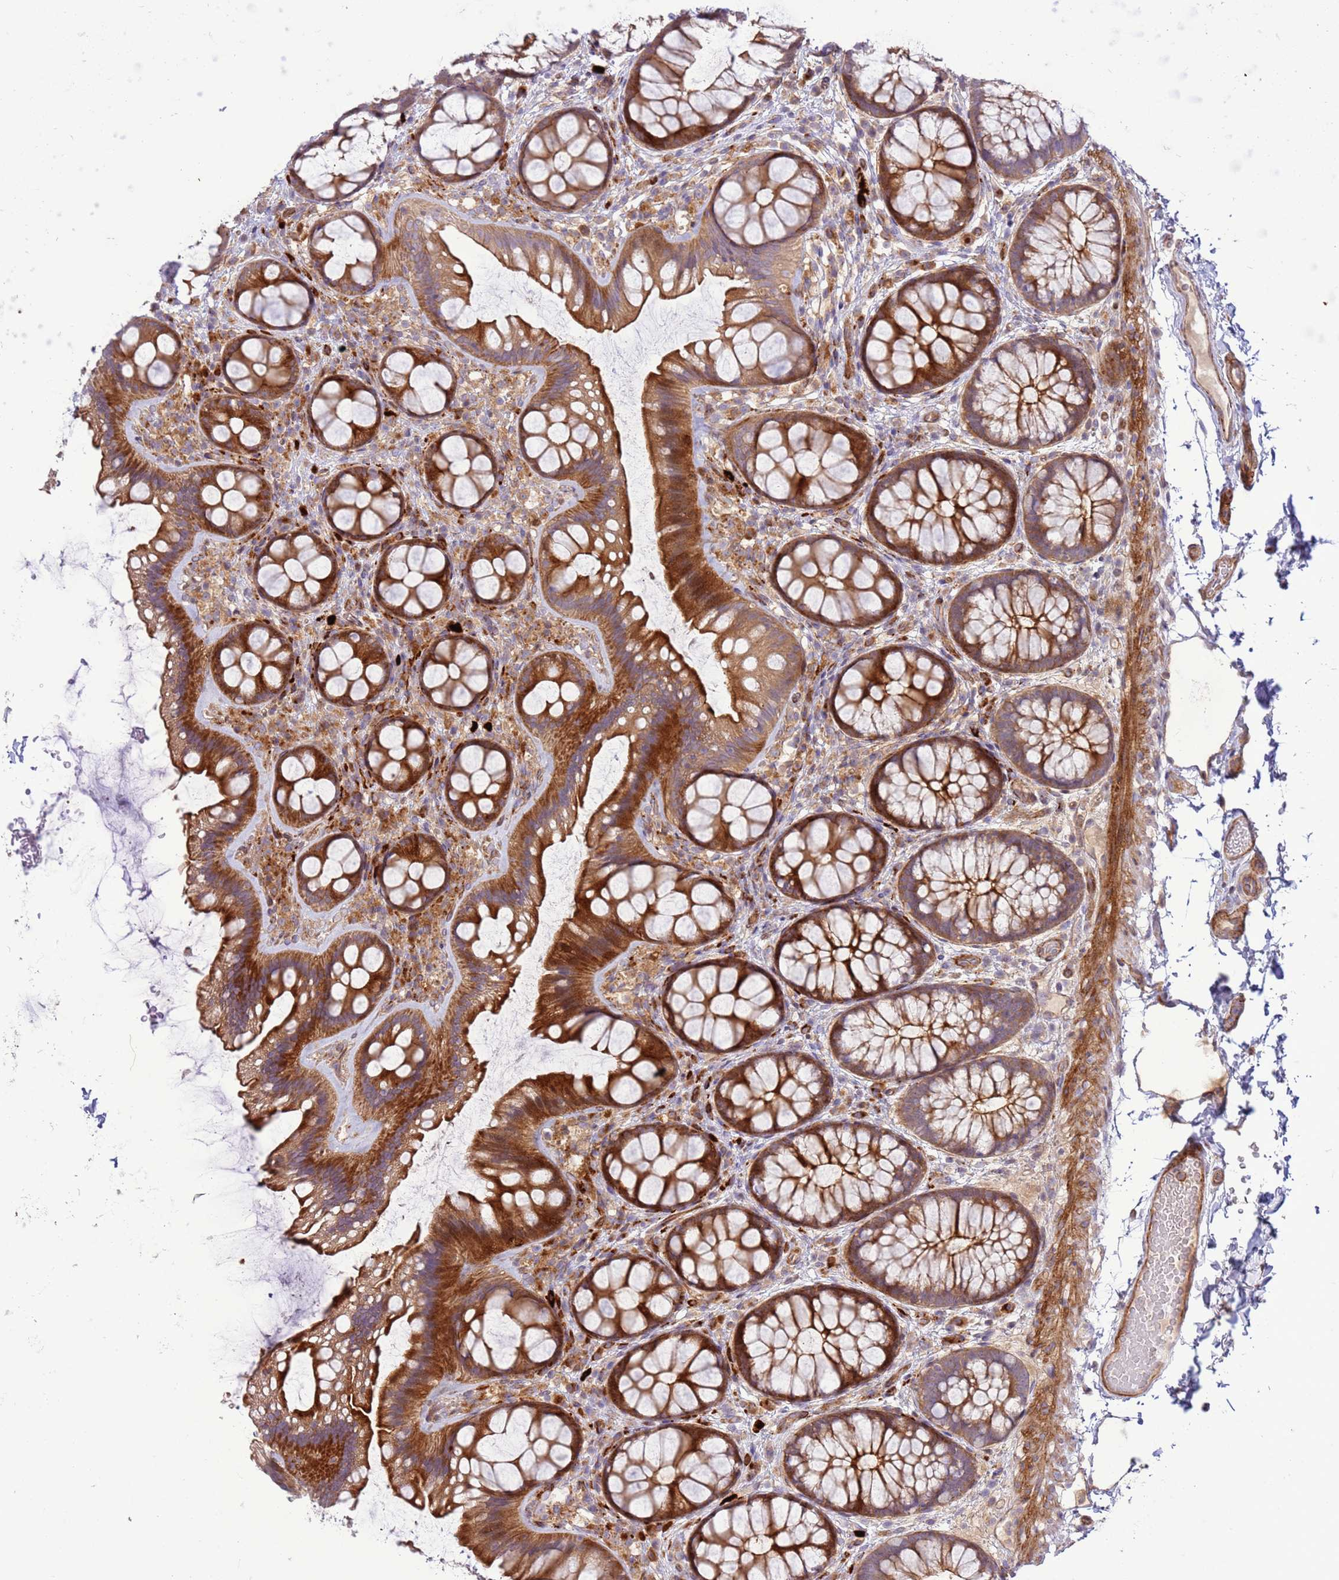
{"staining": {"intensity": "moderate", "quantity": ">75%", "location": "cytoplasmic/membranous"}, "tissue": "colon", "cell_type": "Endothelial cells", "image_type": "normal", "snomed": [{"axis": "morphology", "description": "Normal tissue, NOS"}, {"axis": "topography", "description": "Colon"}], "caption": "Colon stained with DAB (3,3'-diaminobenzidine) IHC exhibits medium levels of moderate cytoplasmic/membranous expression in approximately >75% of endothelial cells. The staining was performed using DAB, with brown indicating positive protein expression. Nuclei are stained blue with hematoxylin.", "gene": "ZNF624", "patient": {"sex": "male", "age": 46}}